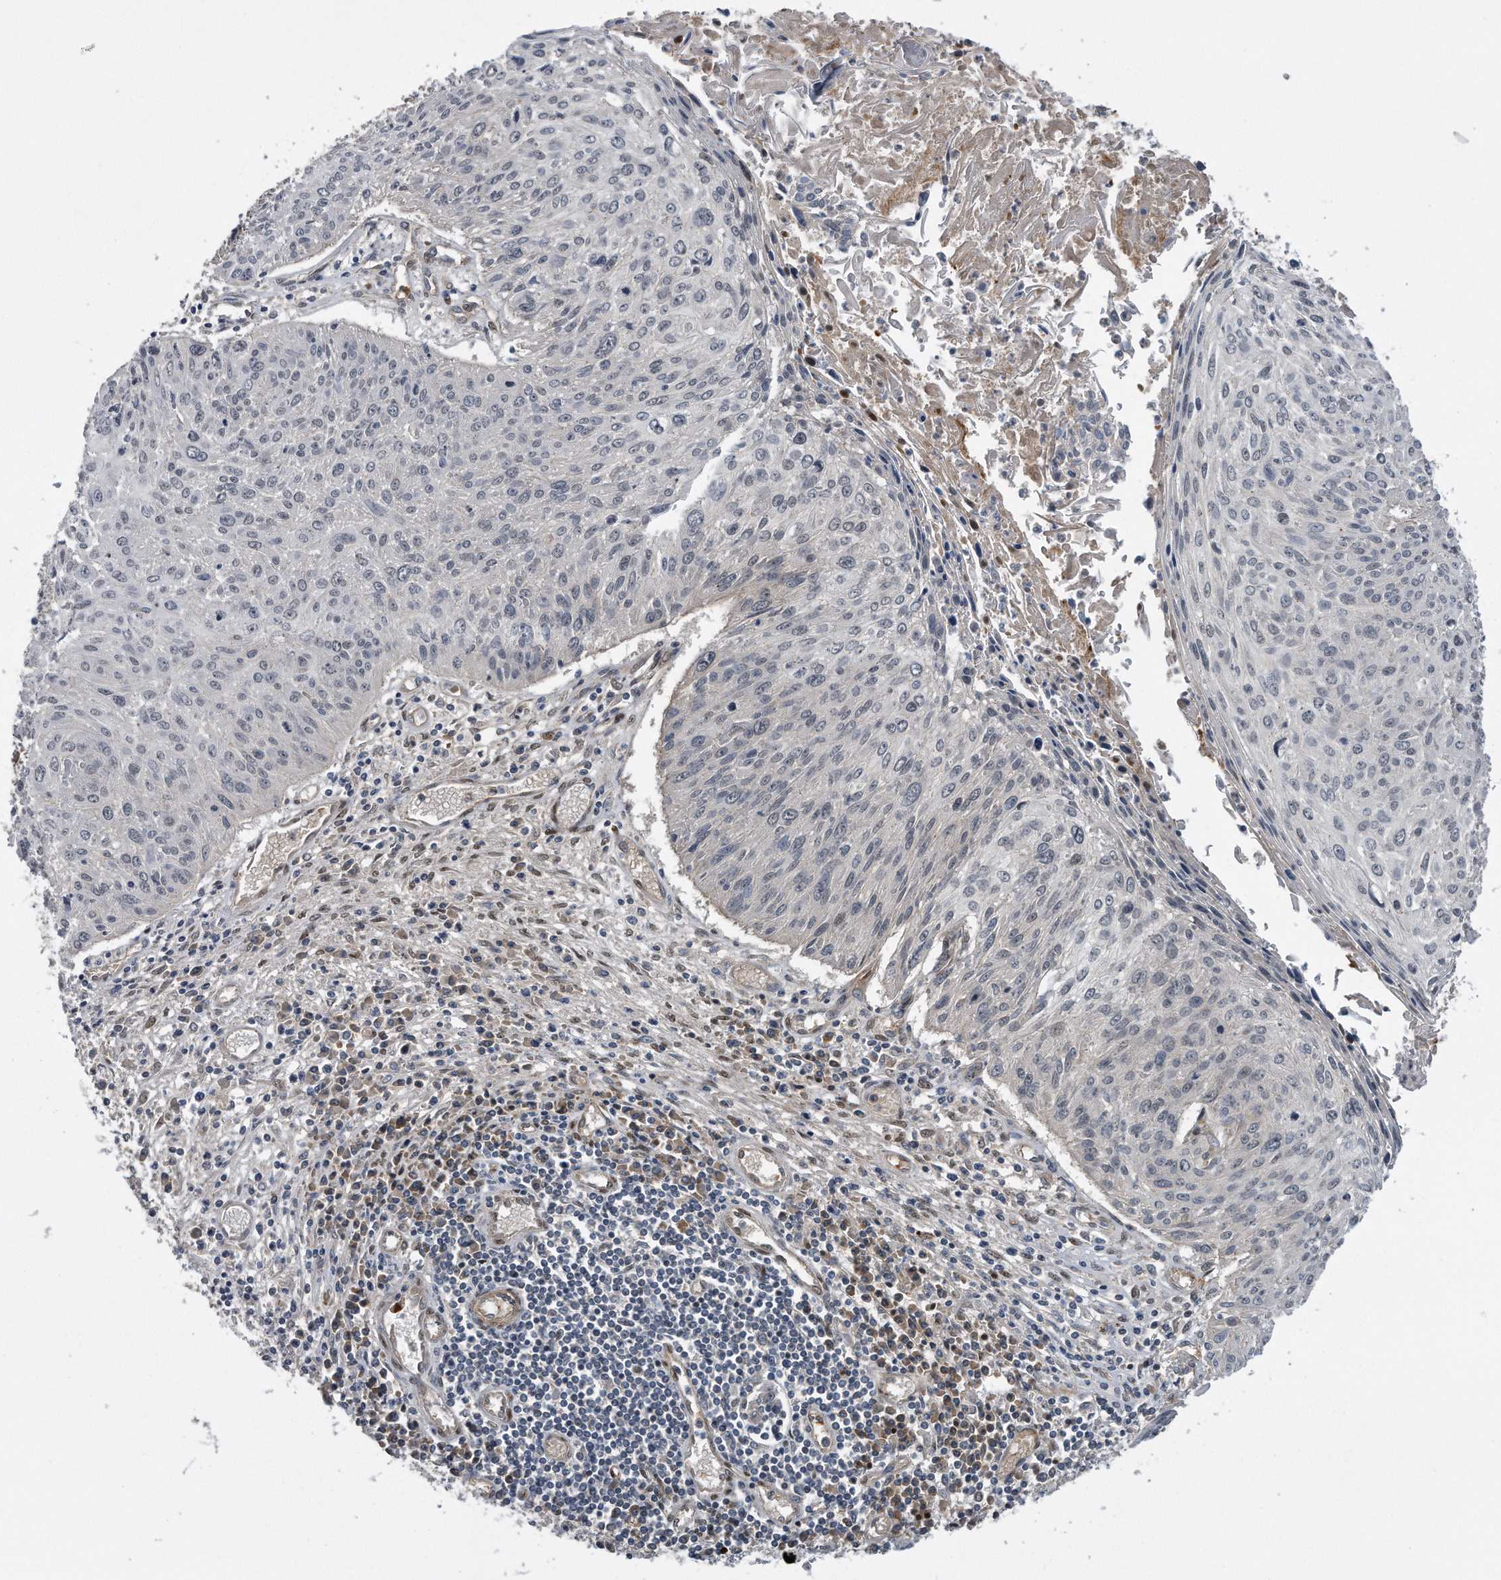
{"staining": {"intensity": "negative", "quantity": "none", "location": "none"}, "tissue": "cervical cancer", "cell_type": "Tumor cells", "image_type": "cancer", "snomed": [{"axis": "morphology", "description": "Squamous cell carcinoma, NOS"}, {"axis": "topography", "description": "Cervix"}], "caption": "Immunohistochemical staining of human cervical squamous cell carcinoma displays no significant expression in tumor cells. (Brightfield microscopy of DAB (3,3'-diaminobenzidine) IHC at high magnification).", "gene": "ZNF79", "patient": {"sex": "female", "age": 51}}